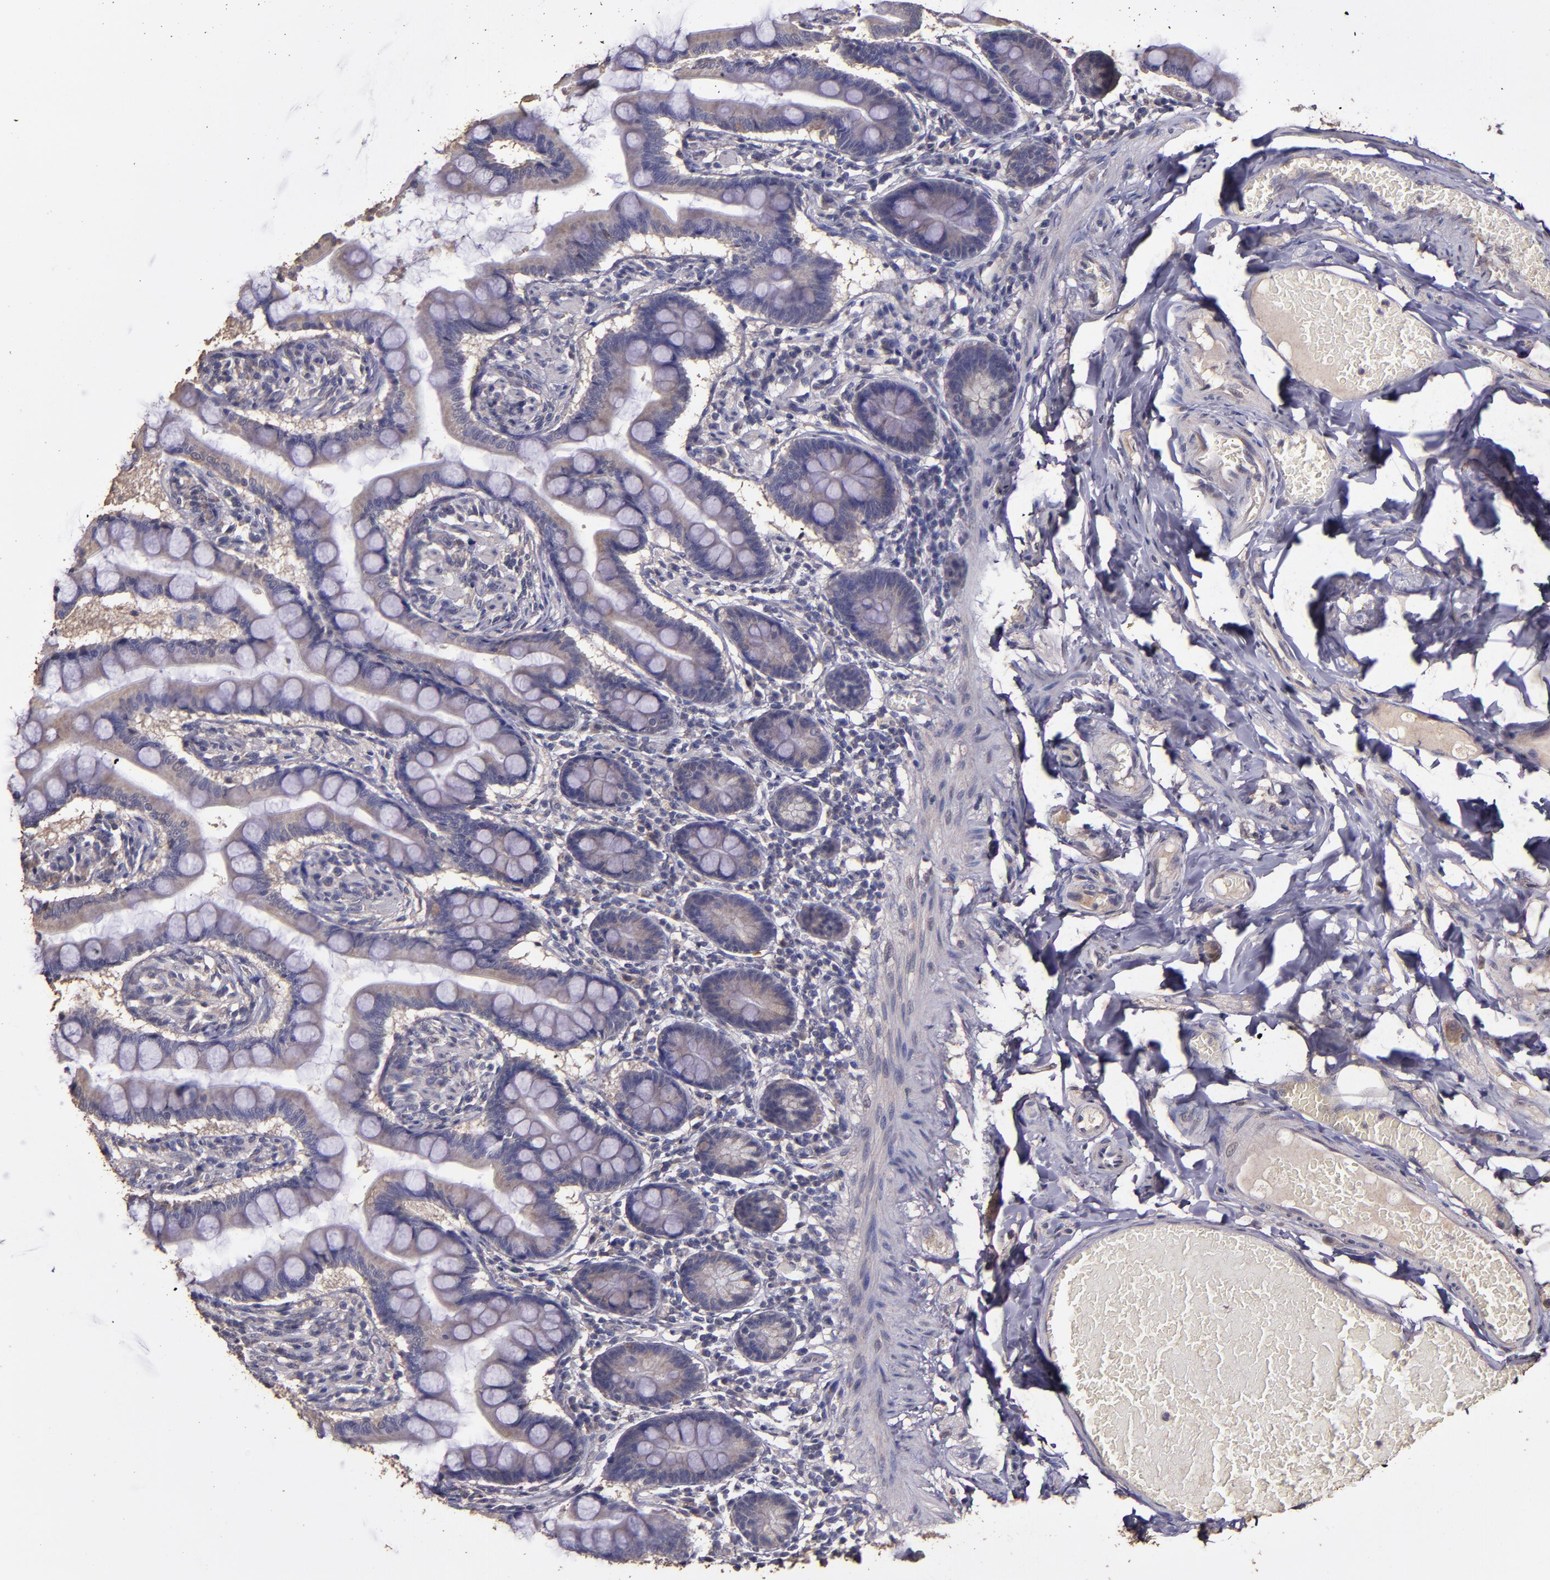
{"staining": {"intensity": "weak", "quantity": ">75%", "location": "cytoplasmic/membranous"}, "tissue": "small intestine", "cell_type": "Glandular cells", "image_type": "normal", "snomed": [{"axis": "morphology", "description": "Normal tissue, NOS"}, {"axis": "topography", "description": "Small intestine"}], "caption": "Immunohistochemical staining of benign small intestine reveals low levels of weak cytoplasmic/membranous staining in about >75% of glandular cells.", "gene": "HECTD1", "patient": {"sex": "male", "age": 41}}